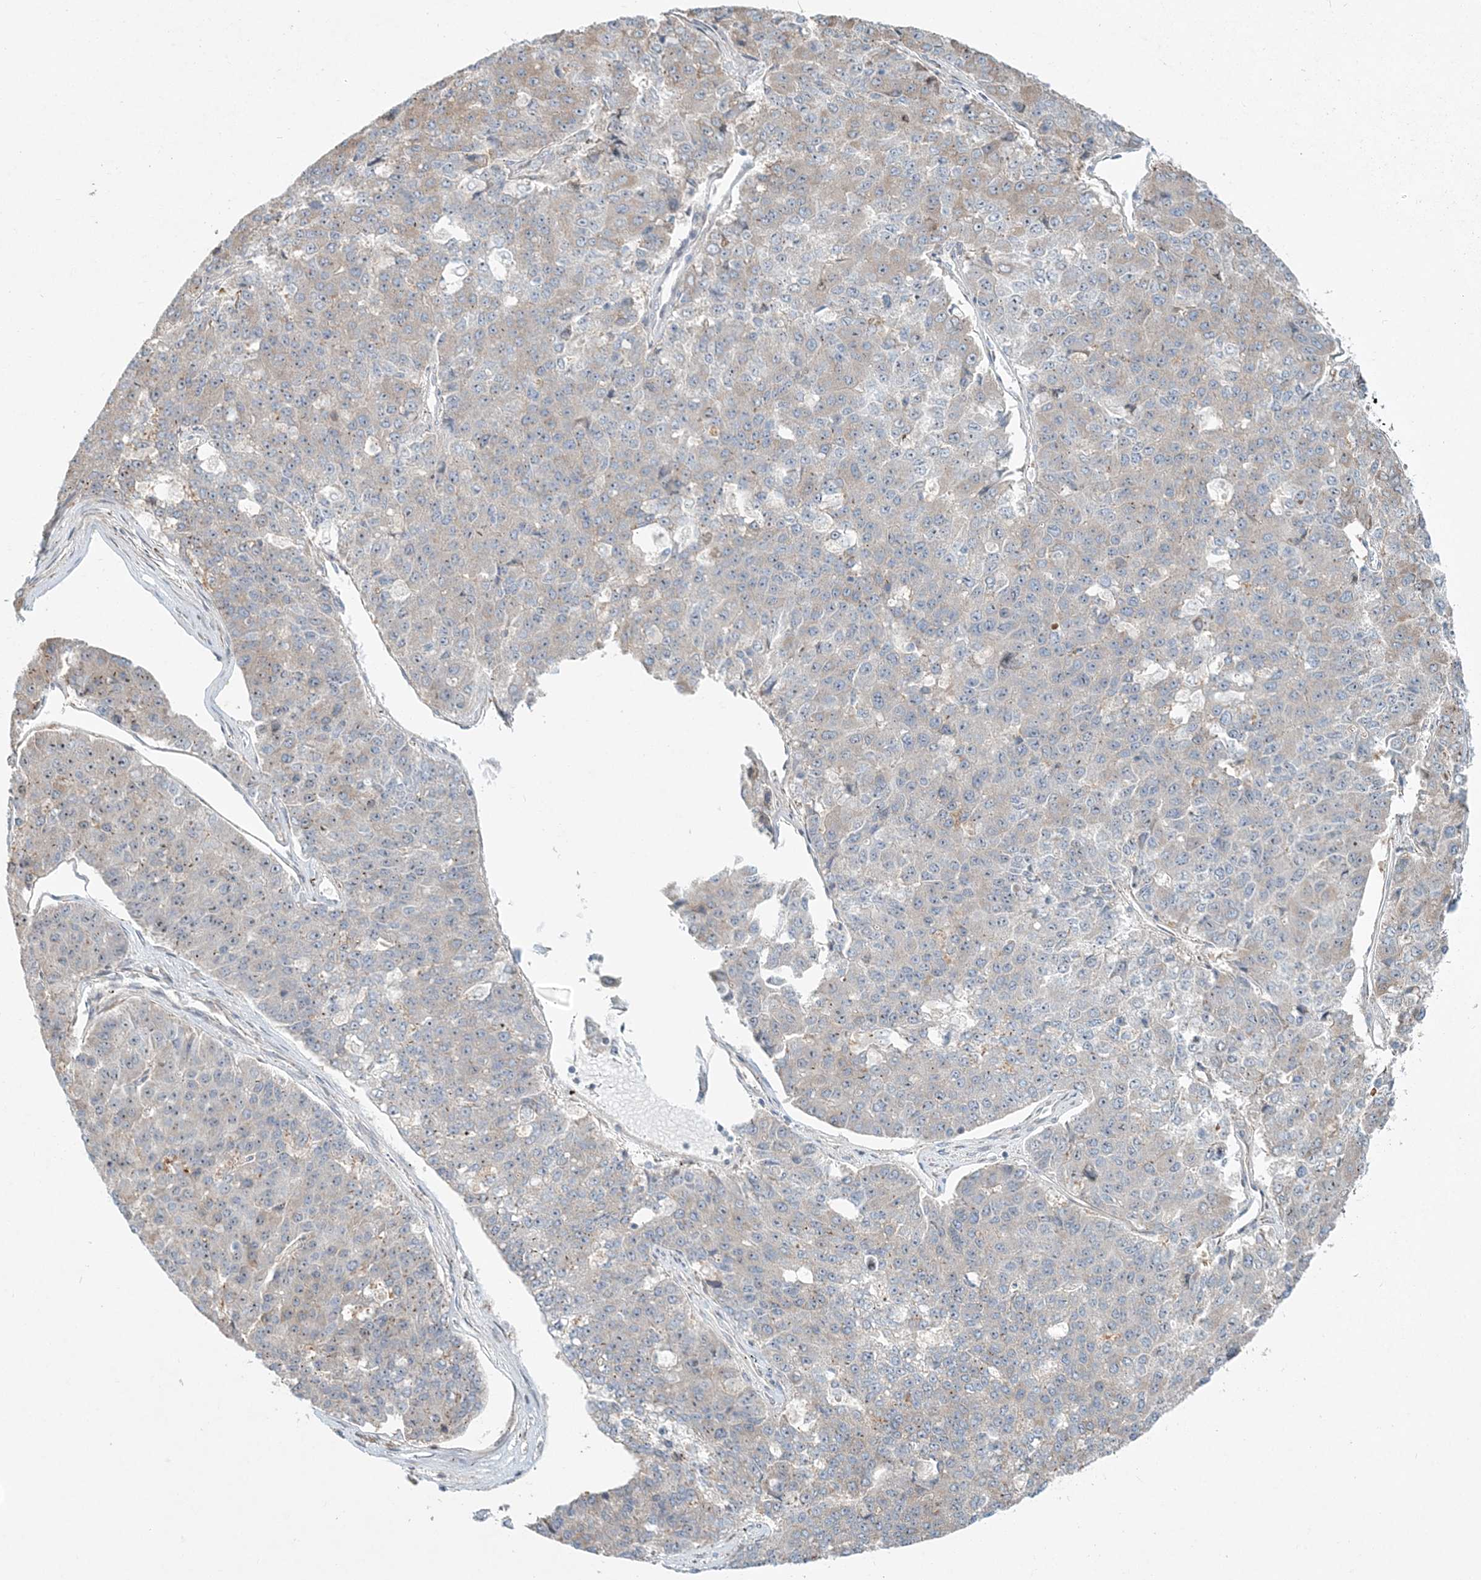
{"staining": {"intensity": "weak", "quantity": "<25%", "location": "cytoplasmic/membranous"}, "tissue": "pancreatic cancer", "cell_type": "Tumor cells", "image_type": "cancer", "snomed": [{"axis": "morphology", "description": "Adenocarcinoma, NOS"}, {"axis": "topography", "description": "Pancreas"}], "caption": "This is an immunohistochemistry micrograph of human adenocarcinoma (pancreatic). There is no expression in tumor cells.", "gene": "CXXC5", "patient": {"sex": "male", "age": 50}}